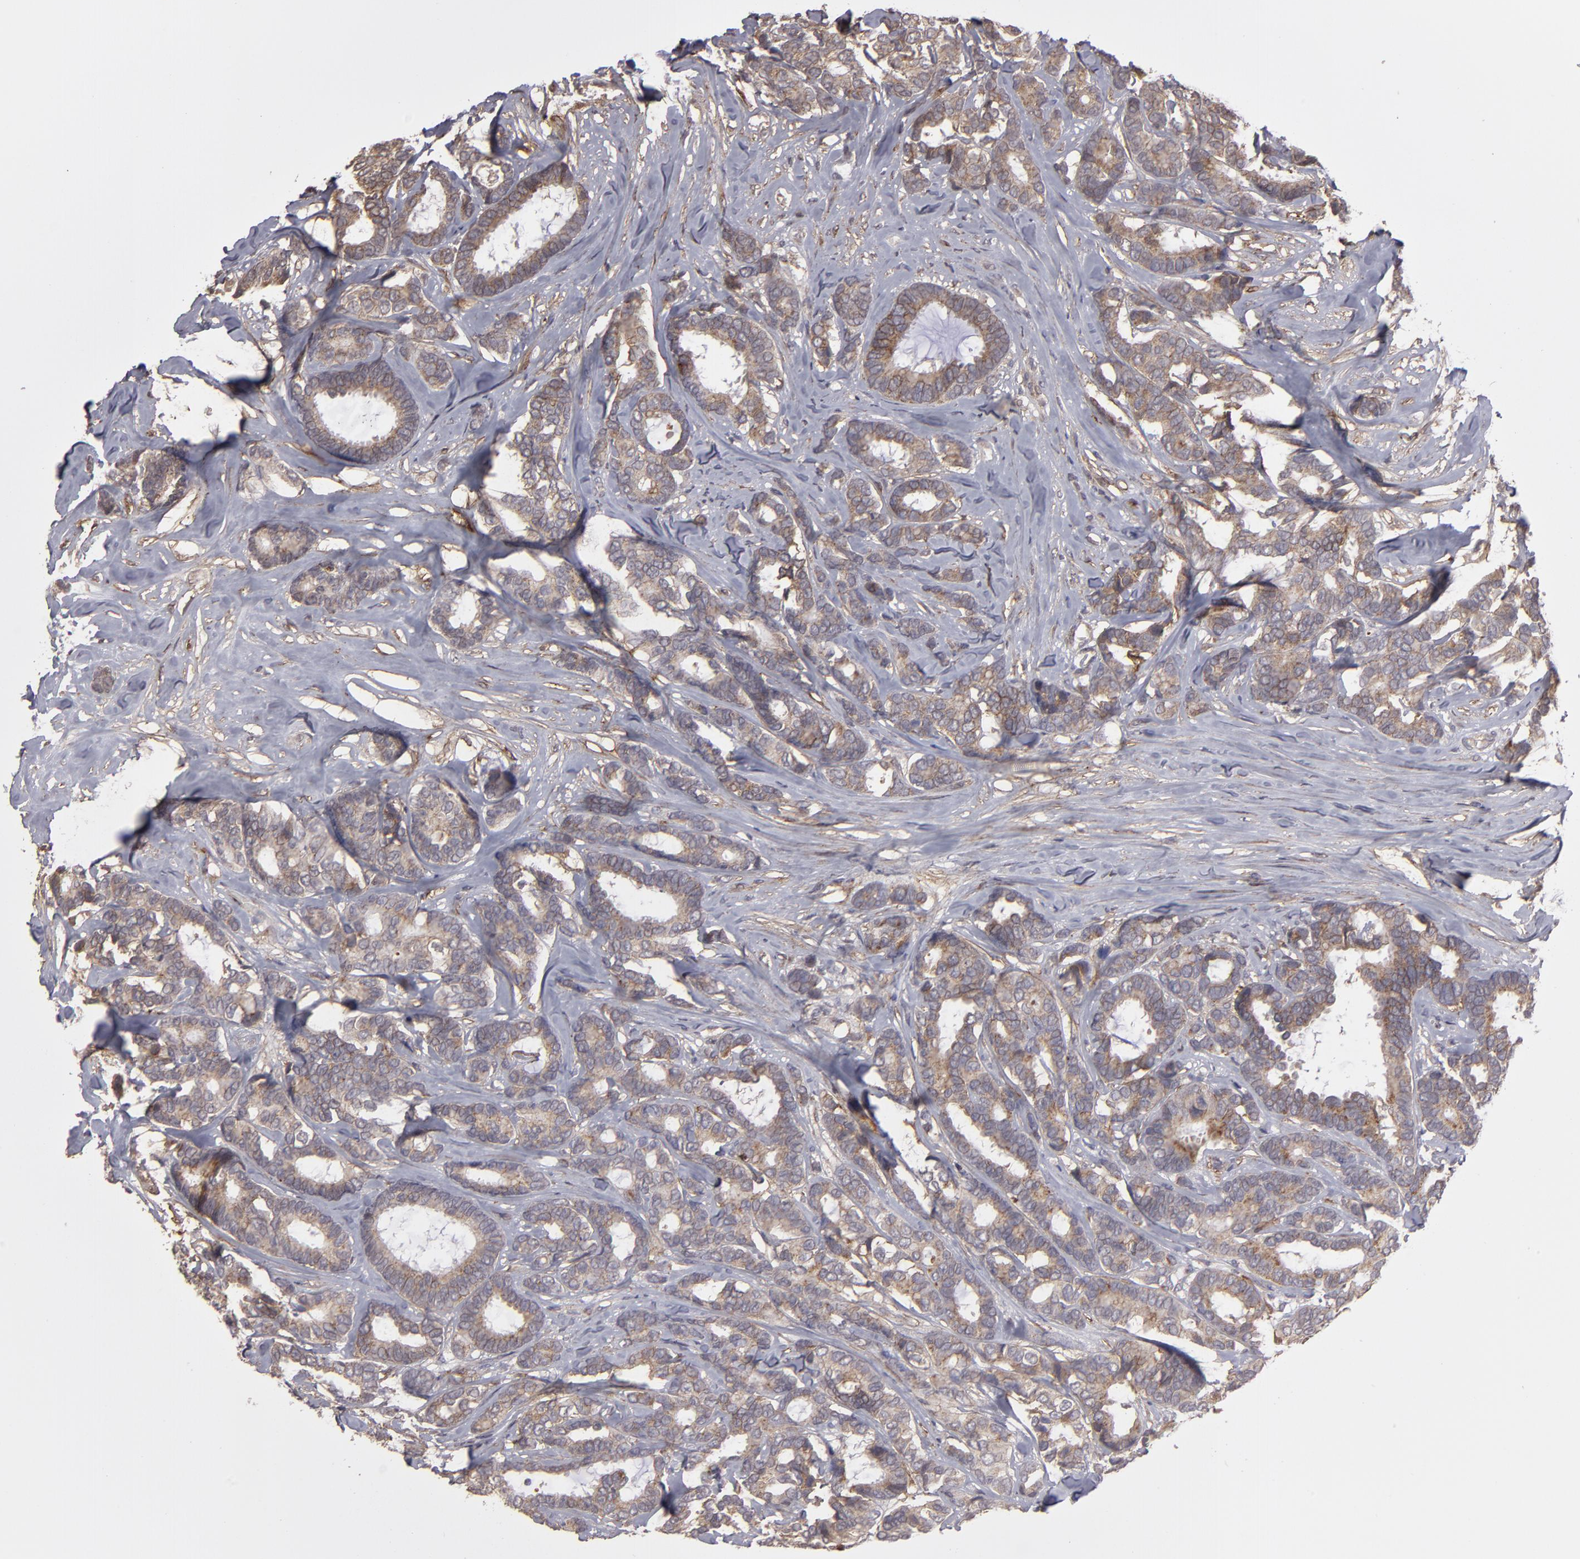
{"staining": {"intensity": "moderate", "quantity": ">75%", "location": "cytoplasmic/membranous"}, "tissue": "breast cancer", "cell_type": "Tumor cells", "image_type": "cancer", "snomed": [{"axis": "morphology", "description": "Duct carcinoma"}, {"axis": "topography", "description": "Breast"}], "caption": "About >75% of tumor cells in human invasive ductal carcinoma (breast) display moderate cytoplasmic/membranous protein expression as visualized by brown immunohistochemical staining.", "gene": "ITGB5", "patient": {"sex": "female", "age": 87}}